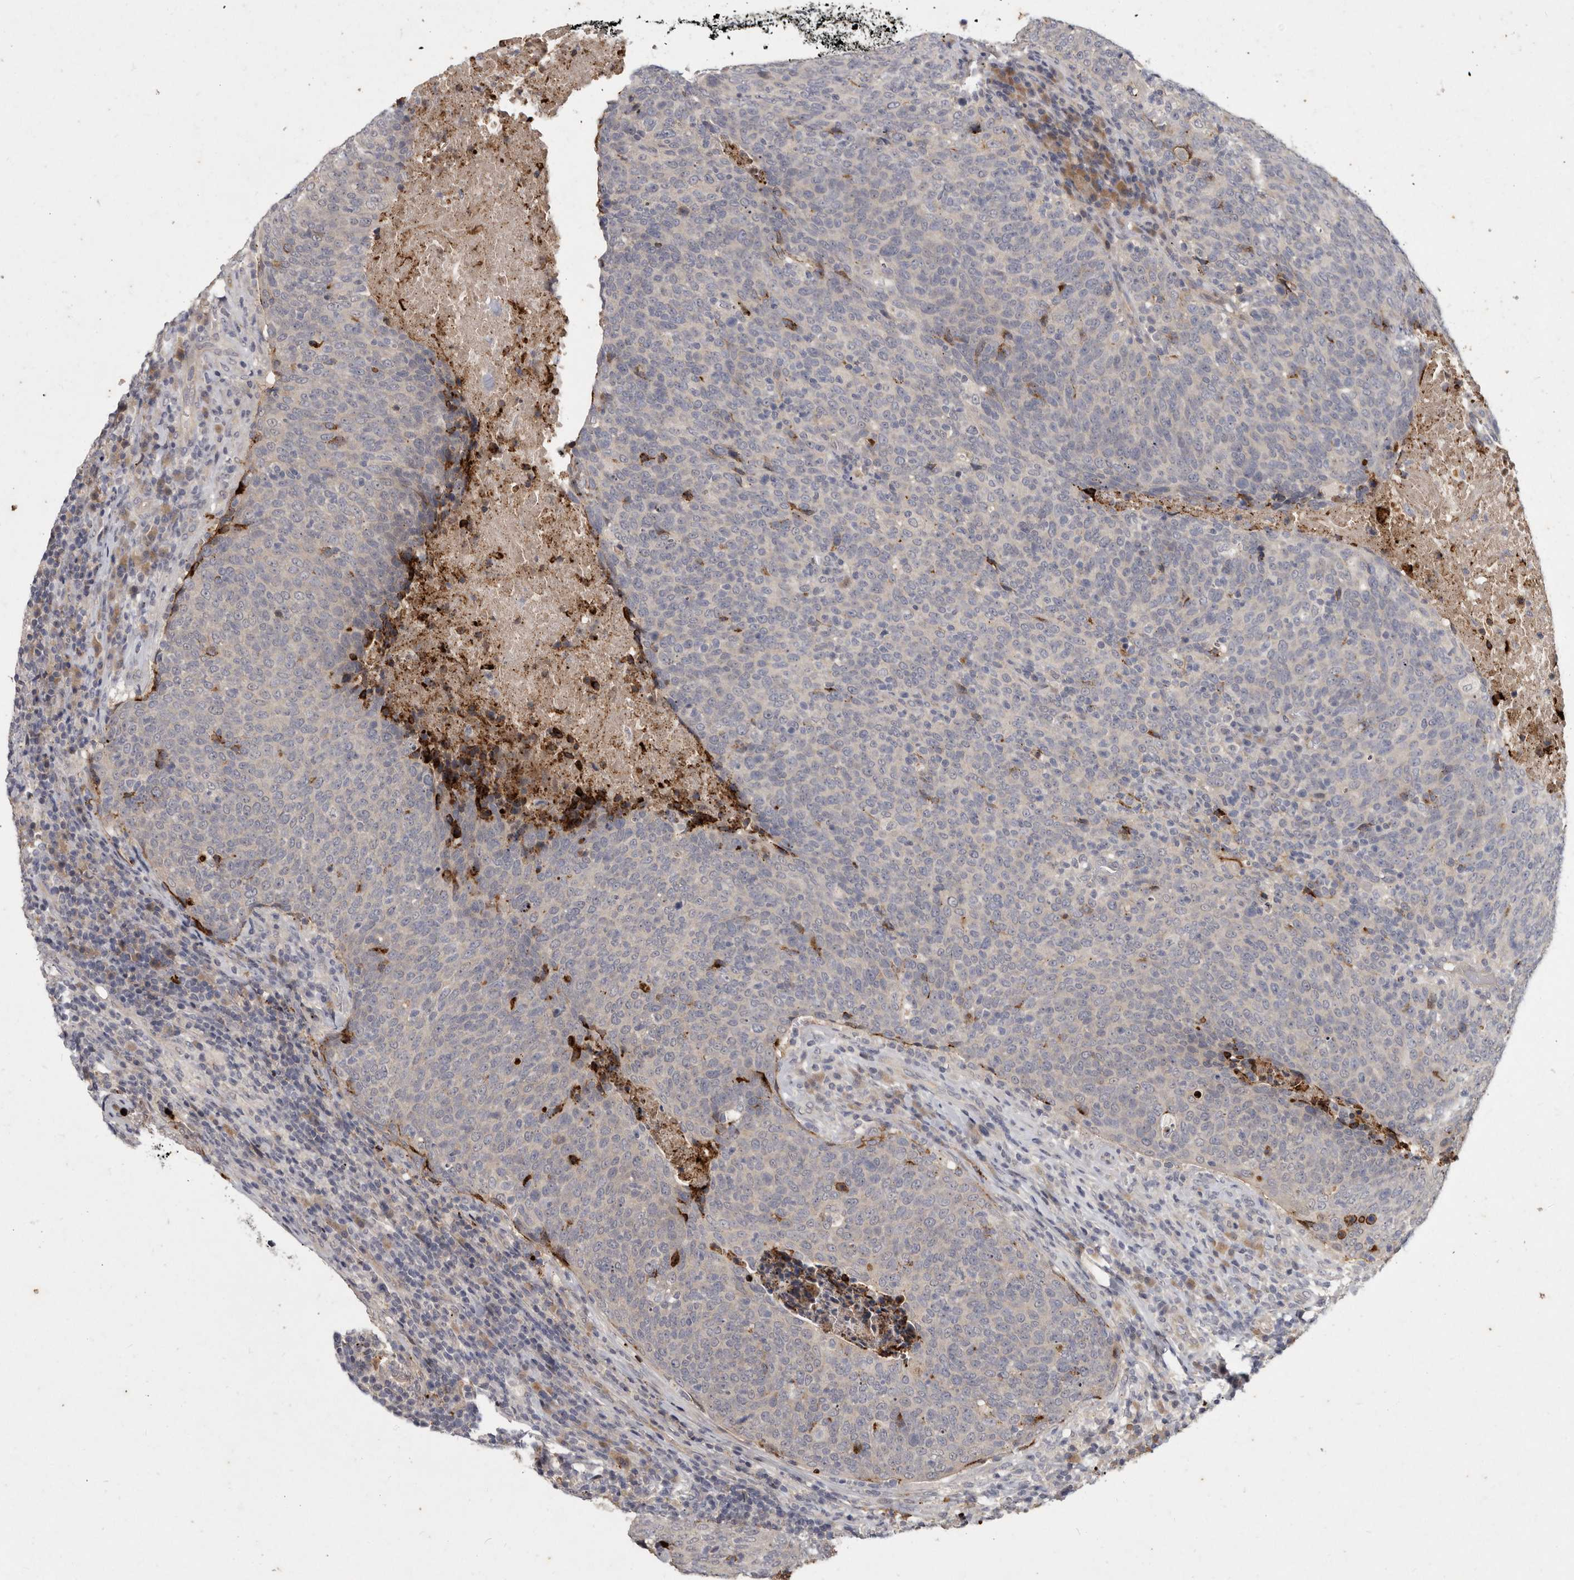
{"staining": {"intensity": "negative", "quantity": "none", "location": "none"}, "tissue": "head and neck cancer", "cell_type": "Tumor cells", "image_type": "cancer", "snomed": [{"axis": "morphology", "description": "Squamous cell carcinoma, NOS"}, {"axis": "morphology", "description": "Squamous cell carcinoma, metastatic, NOS"}, {"axis": "topography", "description": "Lymph node"}, {"axis": "topography", "description": "Head-Neck"}], "caption": "Immunohistochemical staining of head and neck cancer reveals no significant expression in tumor cells. The staining was performed using DAB to visualize the protein expression in brown, while the nuclei were stained in blue with hematoxylin (Magnification: 20x).", "gene": "SLC22A1", "patient": {"sex": "male", "age": 62}}